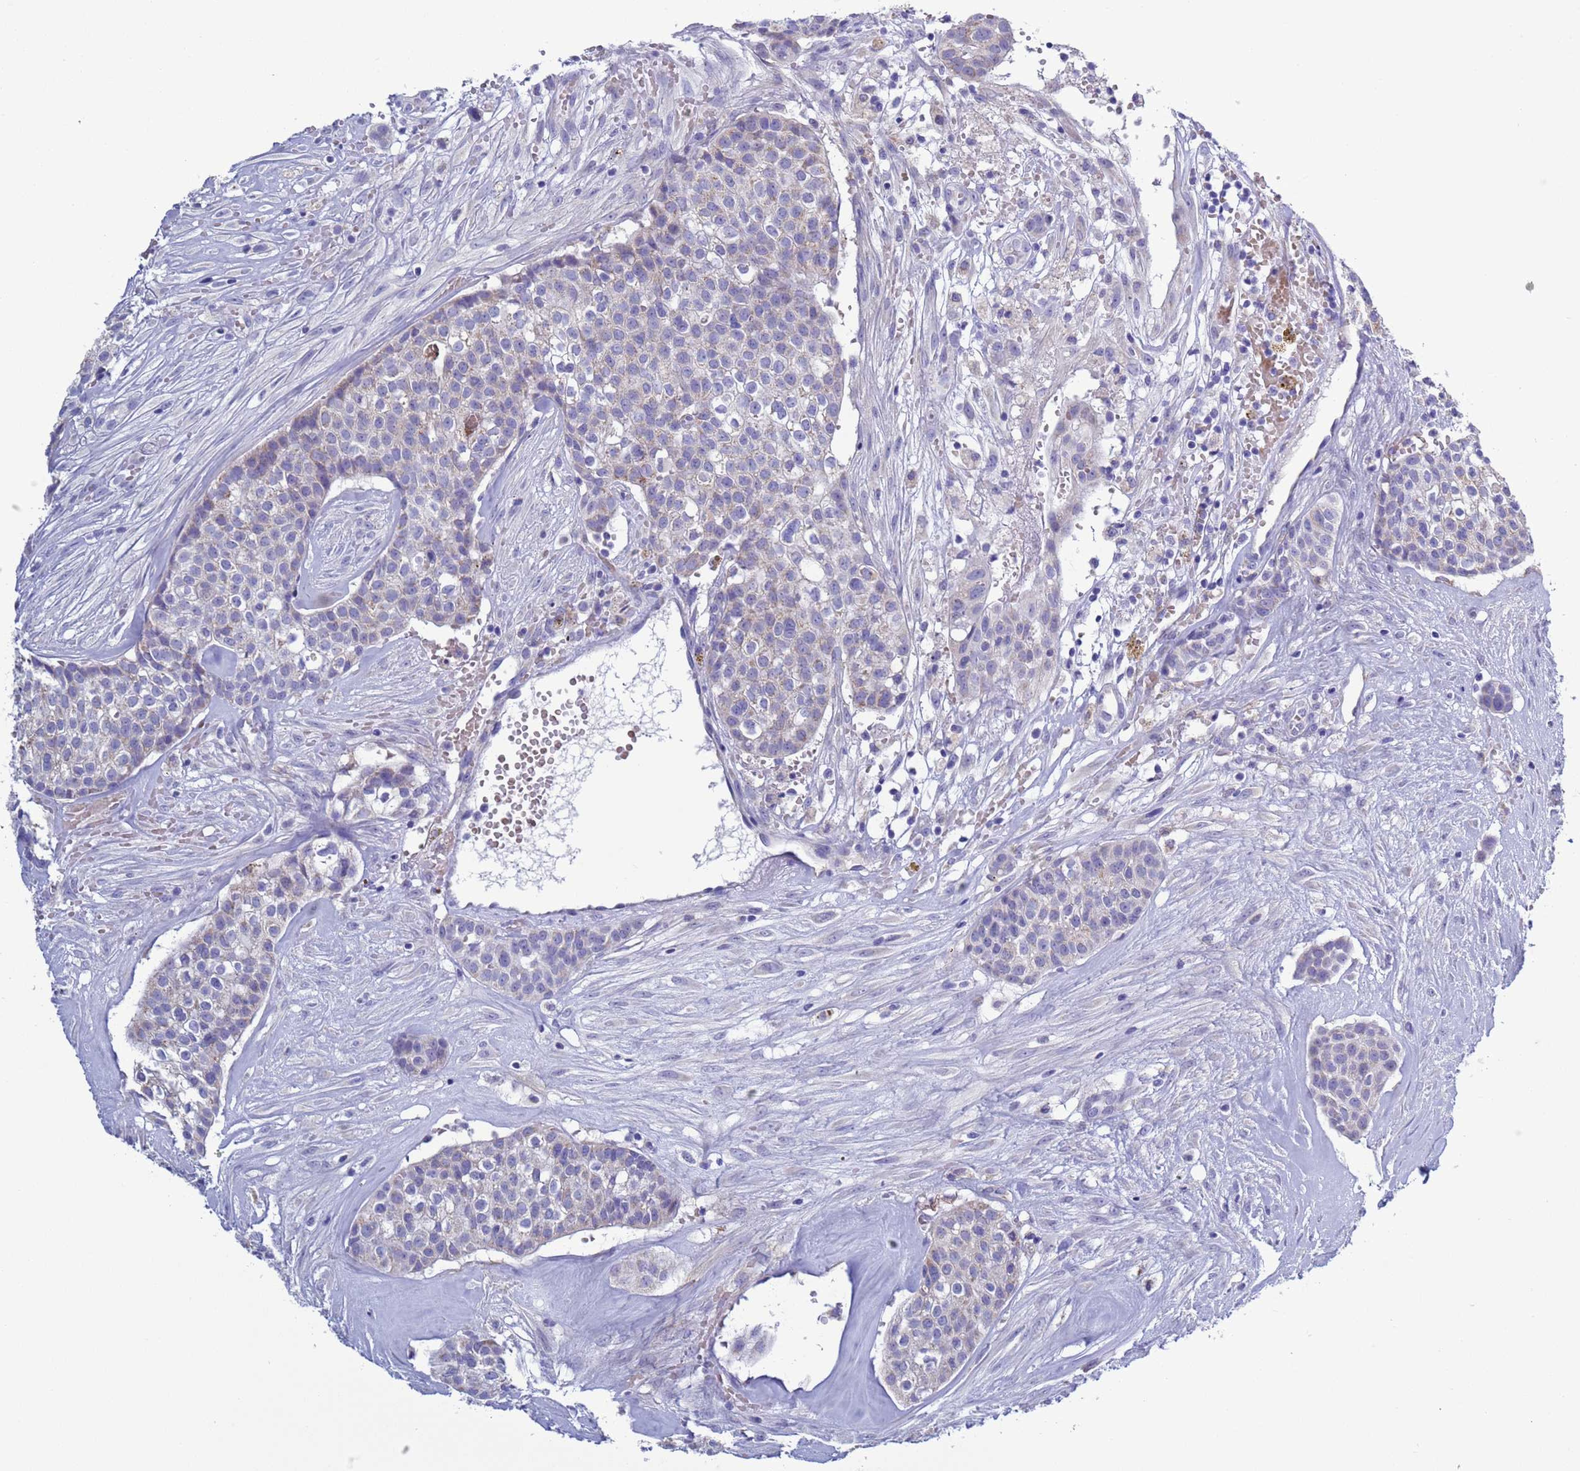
{"staining": {"intensity": "moderate", "quantity": "<25%", "location": "cytoplasmic/membranous"}, "tissue": "head and neck cancer", "cell_type": "Tumor cells", "image_type": "cancer", "snomed": [{"axis": "morphology", "description": "Adenocarcinoma, NOS"}, {"axis": "topography", "description": "Head-Neck"}], "caption": "Immunohistochemistry (IHC) image of neoplastic tissue: human head and neck cancer stained using immunohistochemistry (IHC) exhibits low levels of moderate protein expression localized specifically in the cytoplasmic/membranous of tumor cells, appearing as a cytoplasmic/membranous brown color.", "gene": "ABHD17B", "patient": {"sex": "male", "age": 81}}